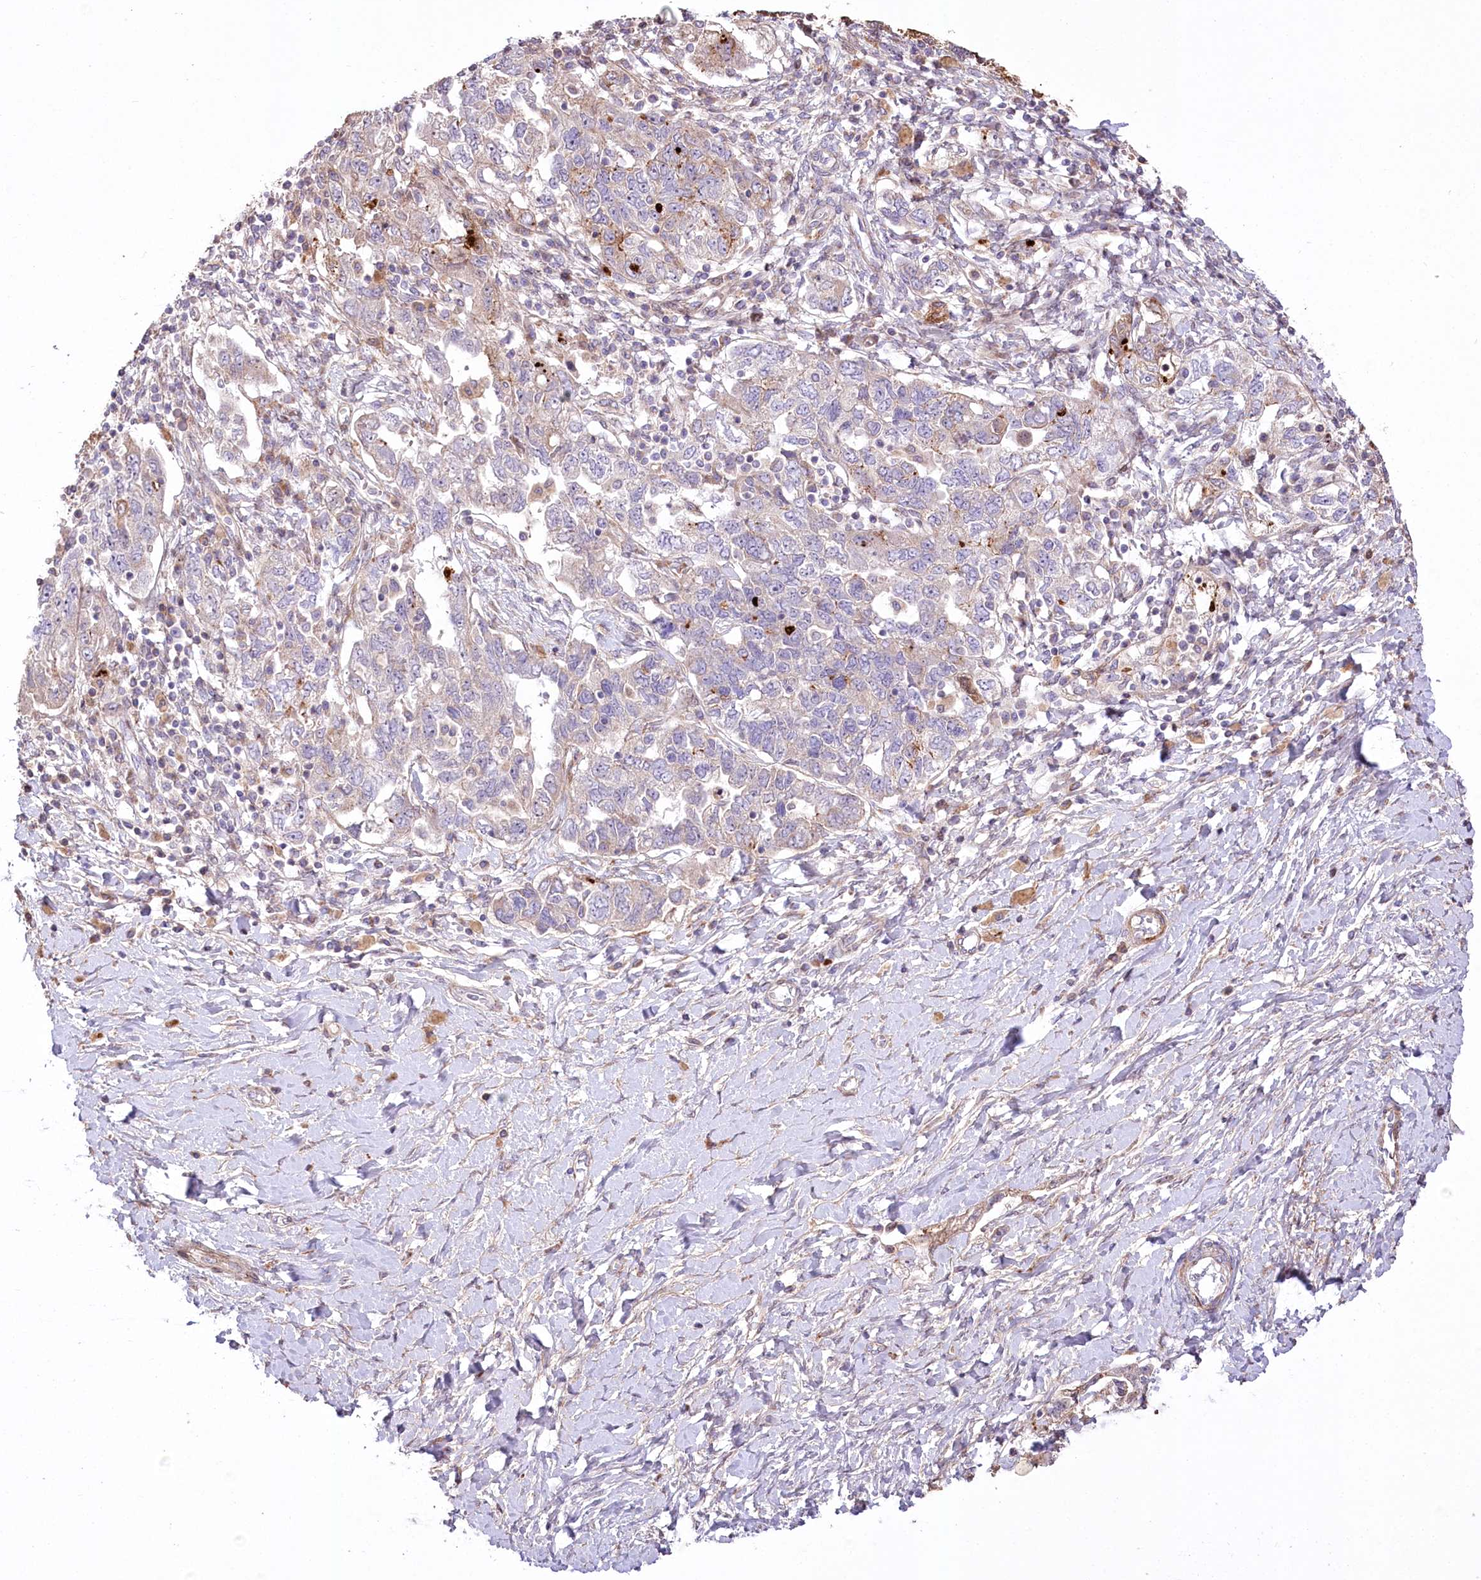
{"staining": {"intensity": "weak", "quantity": "<25%", "location": "cytoplasmic/membranous"}, "tissue": "ovarian cancer", "cell_type": "Tumor cells", "image_type": "cancer", "snomed": [{"axis": "morphology", "description": "Carcinoma, NOS"}, {"axis": "morphology", "description": "Cystadenocarcinoma, serous, NOS"}, {"axis": "topography", "description": "Ovary"}], "caption": "High magnification brightfield microscopy of carcinoma (ovarian) stained with DAB (3,3'-diaminobenzidine) (brown) and counterstained with hematoxylin (blue): tumor cells show no significant positivity. (DAB (3,3'-diaminobenzidine) immunohistochemistry, high magnification).", "gene": "RNF24", "patient": {"sex": "female", "age": 69}}